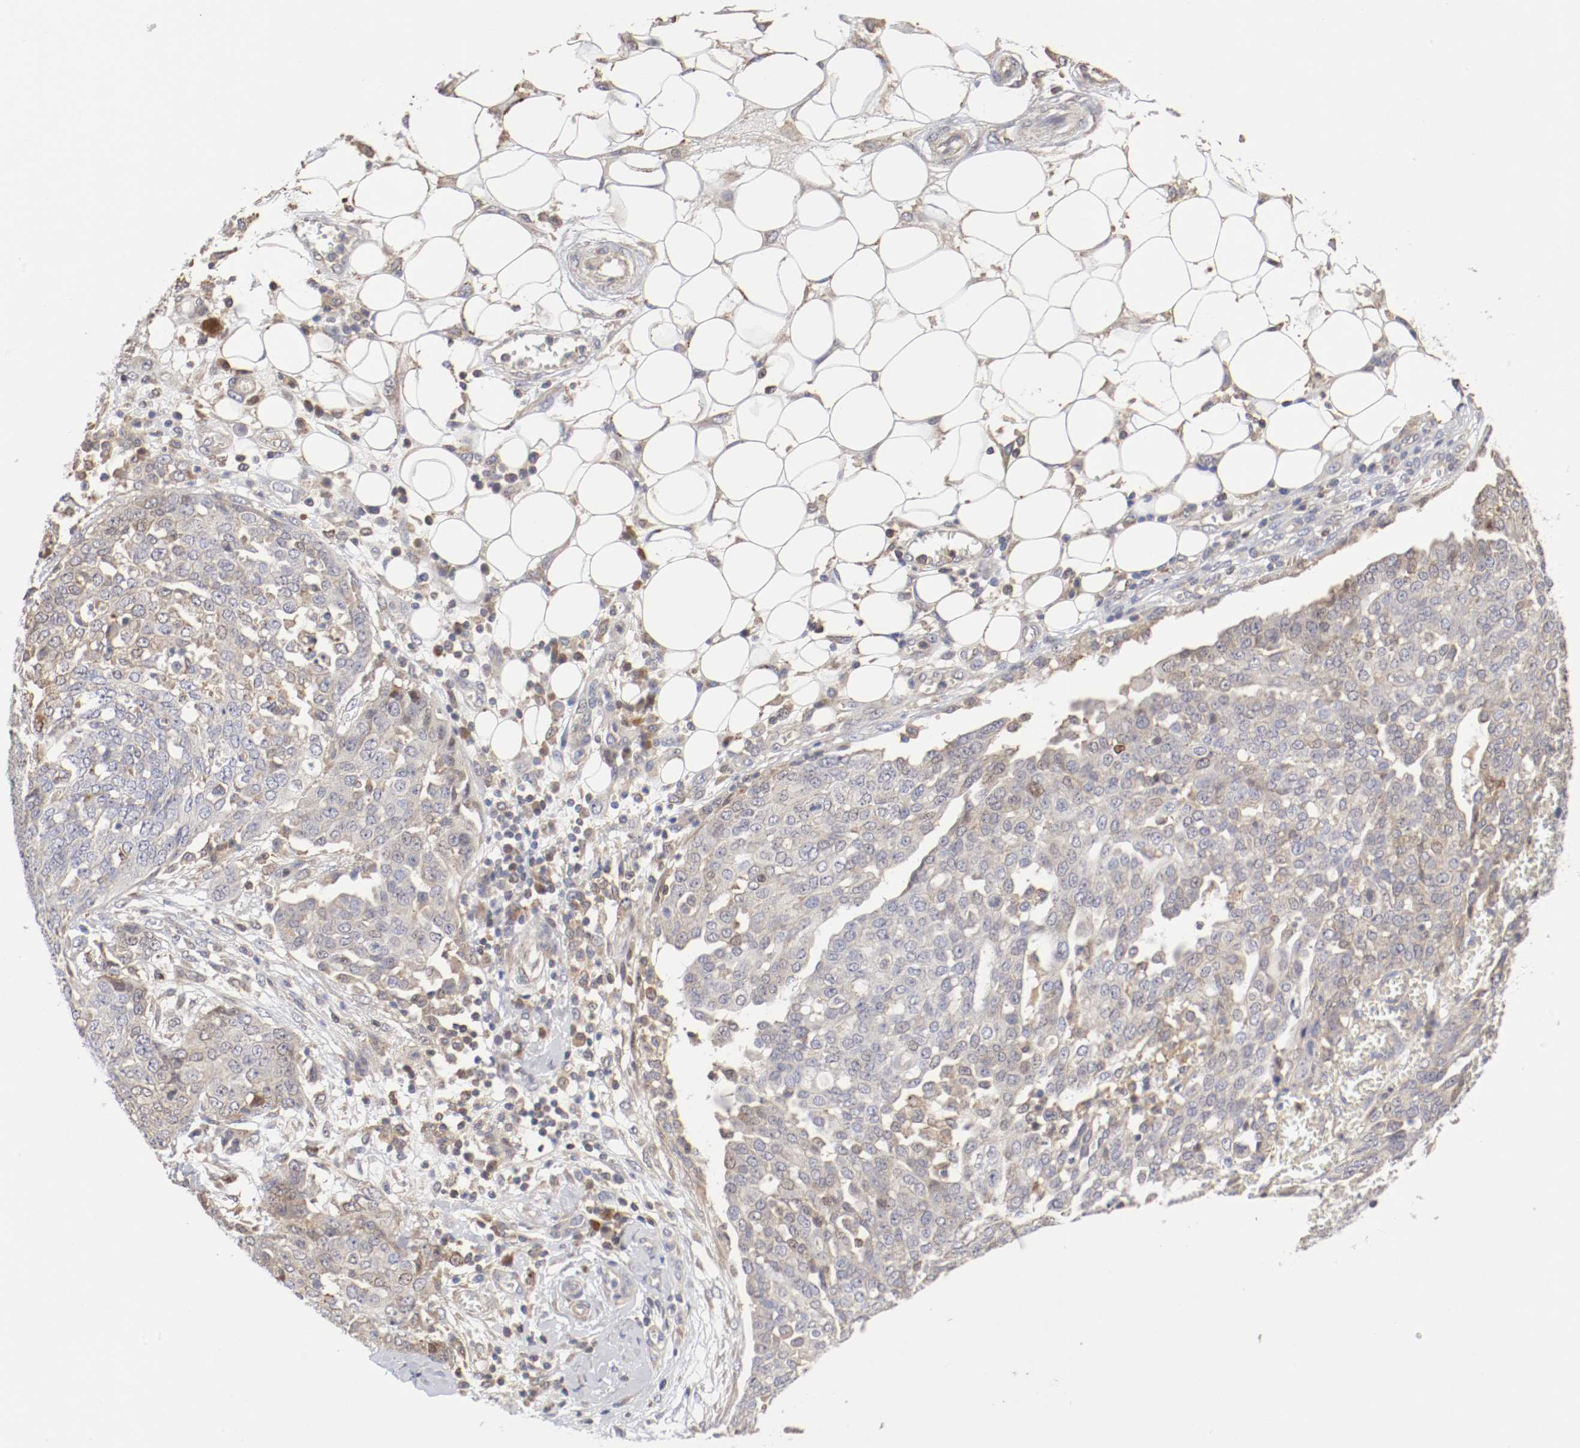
{"staining": {"intensity": "weak", "quantity": "25%-75%", "location": "cytoplasmic/membranous"}, "tissue": "ovarian cancer", "cell_type": "Tumor cells", "image_type": "cancer", "snomed": [{"axis": "morphology", "description": "Cystadenocarcinoma, serous, NOS"}, {"axis": "topography", "description": "Soft tissue"}, {"axis": "topography", "description": "Ovary"}], "caption": "Weak cytoplasmic/membranous protein expression is present in about 25%-75% of tumor cells in serous cystadenocarcinoma (ovarian).", "gene": "CDK6", "patient": {"sex": "female", "age": 57}}